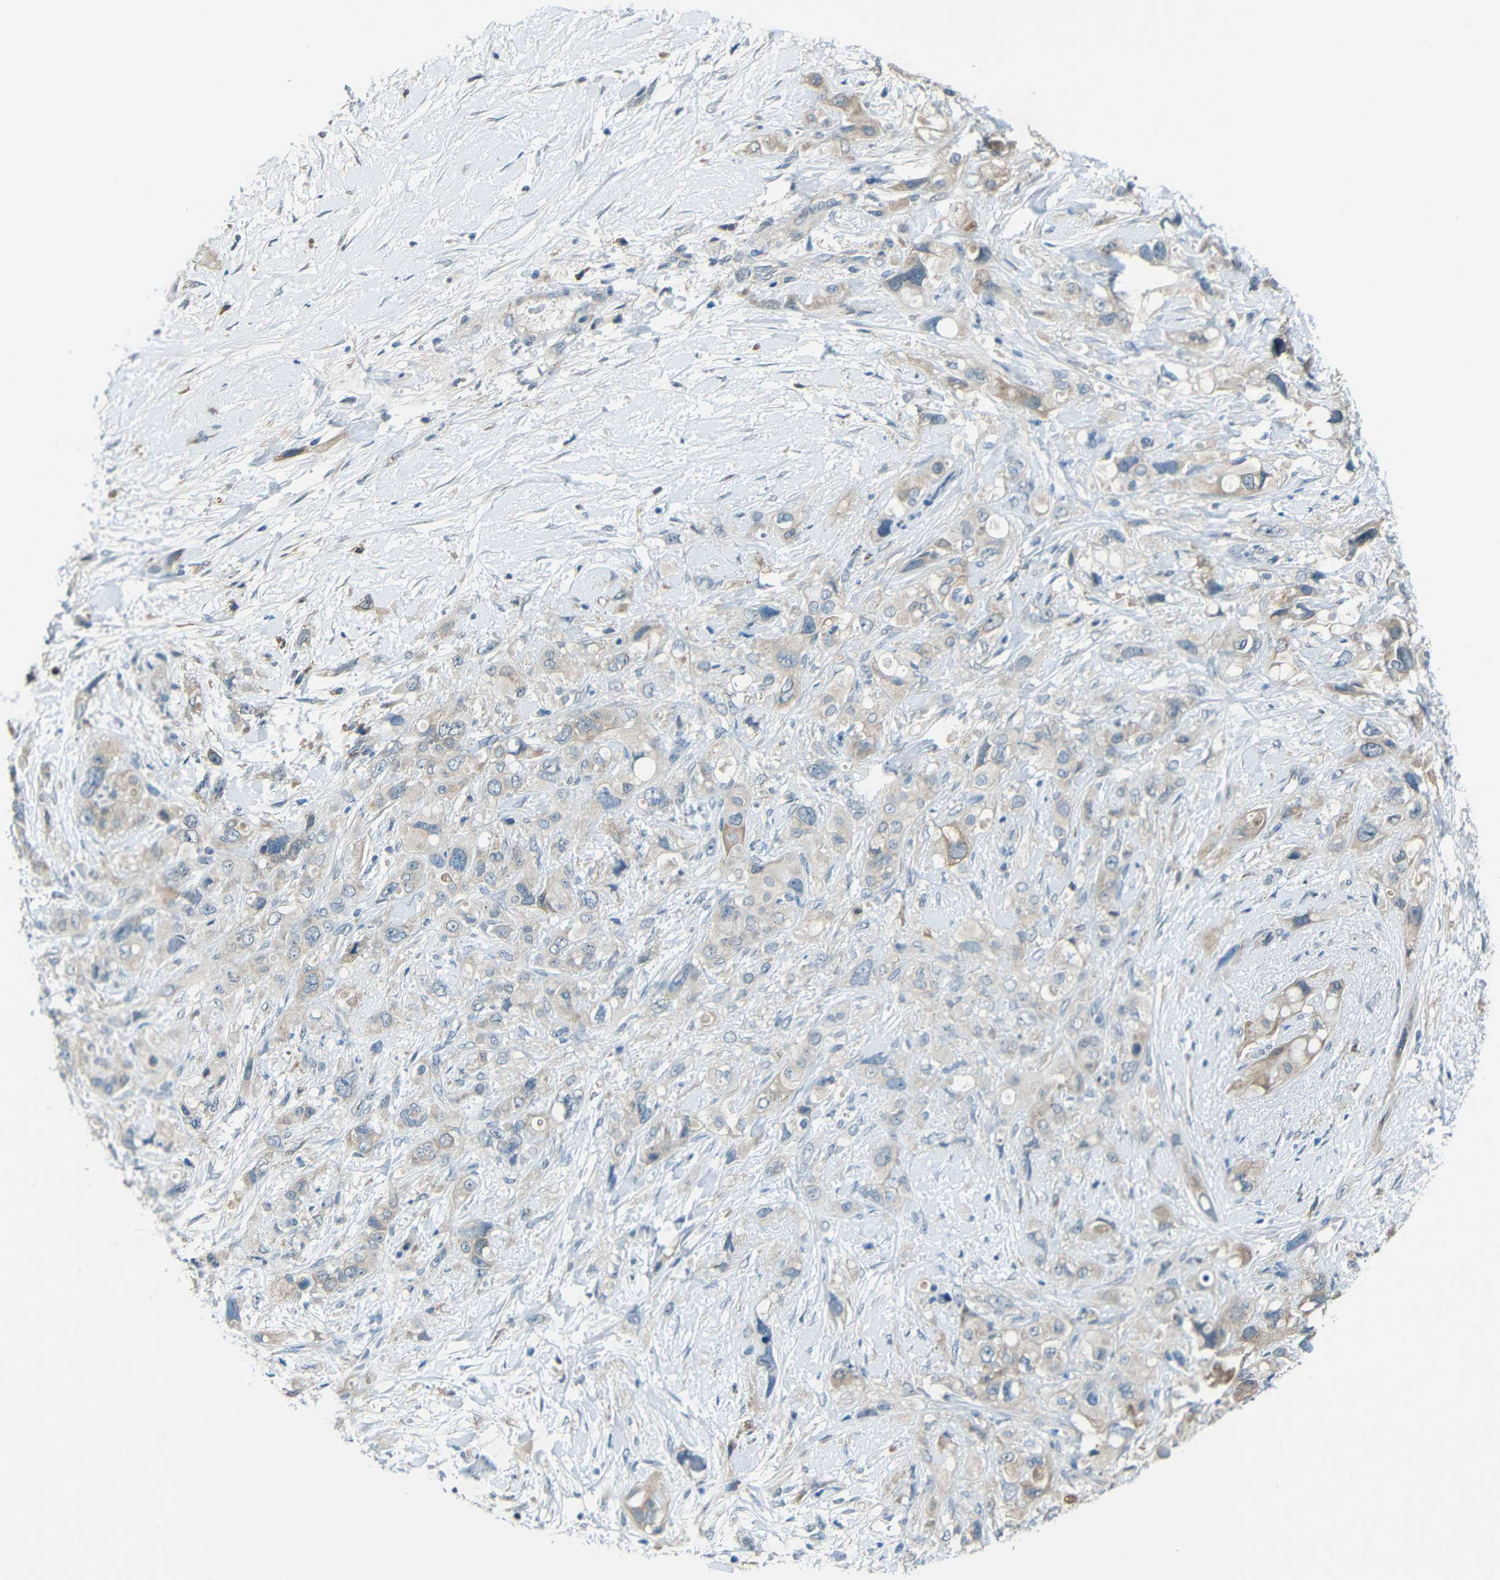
{"staining": {"intensity": "weak", "quantity": "25%-75%", "location": "cytoplasmic/membranous"}, "tissue": "pancreatic cancer", "cell_type": "Tumor cells", "image_type": "cancer", "snomed": [{"axis": "morphology", "description": "Adenocarcinoma, NOS"}, {"axis": "topography", "description": "Pancreas"}], "caption": "Brown immunohistochemical staining in adenocarcinoma (pancreatic) shows weak cytoplasmic/membranous staining in about 25%-75% of tumor cells.", "gene": "ANKRD22", "patient": {"sex": "female", "age": 56}}